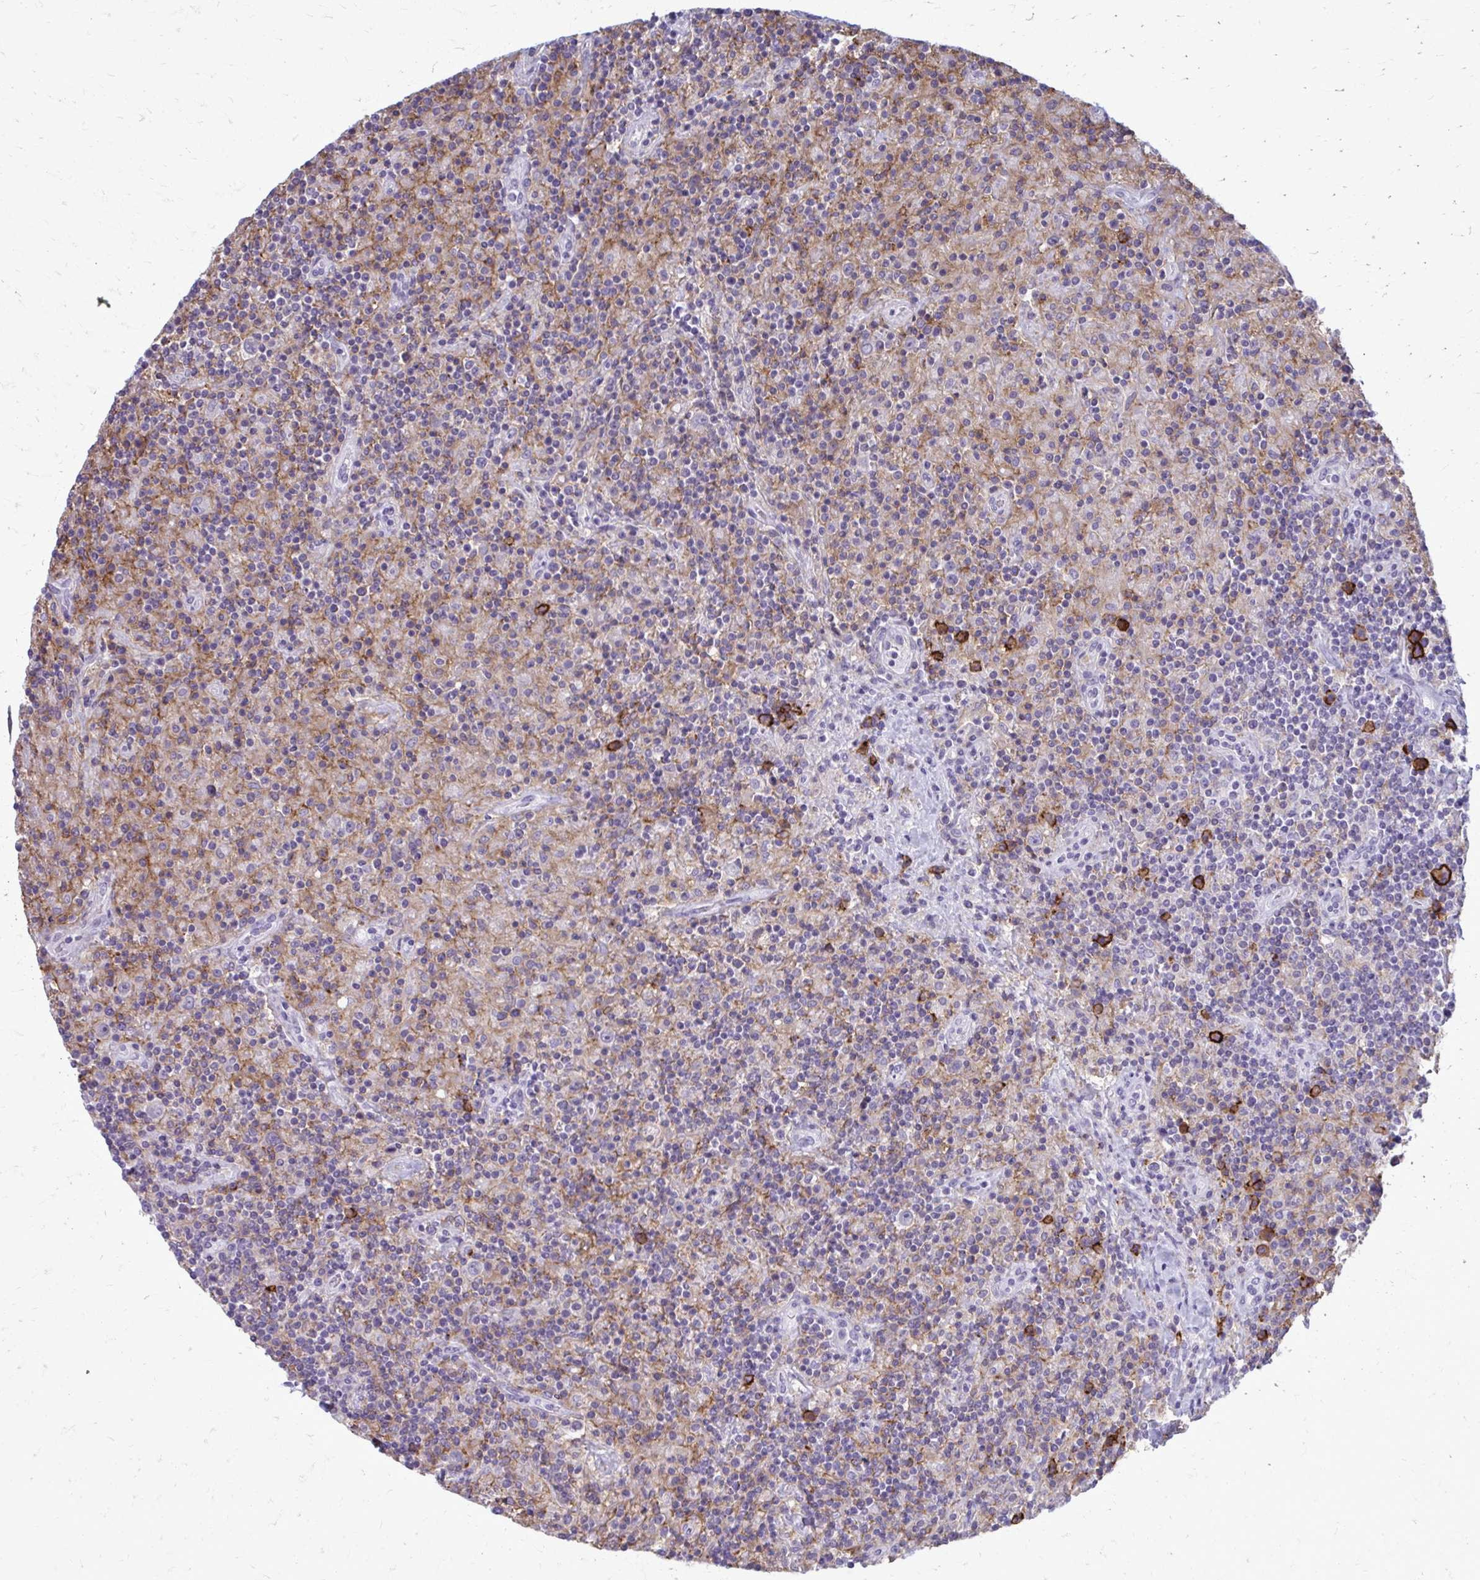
{"staining": {"intensity": "negative", "quantity": "none", "location": "none"}, "tissue": "lymphoma", "cell_type": "Tumor cells", "image_type": "cancer", "snomed": [{"axis": "morphology", "description": "Hodgkin's disease, NOS"}, {"axis": "topography", "description": "Lymph node"}], "caption": "Protein analysis of lymphoma displays no significant expression in tumor cells.", "gene": "CD38", "patient": {"sex": "male", "age": 70}}